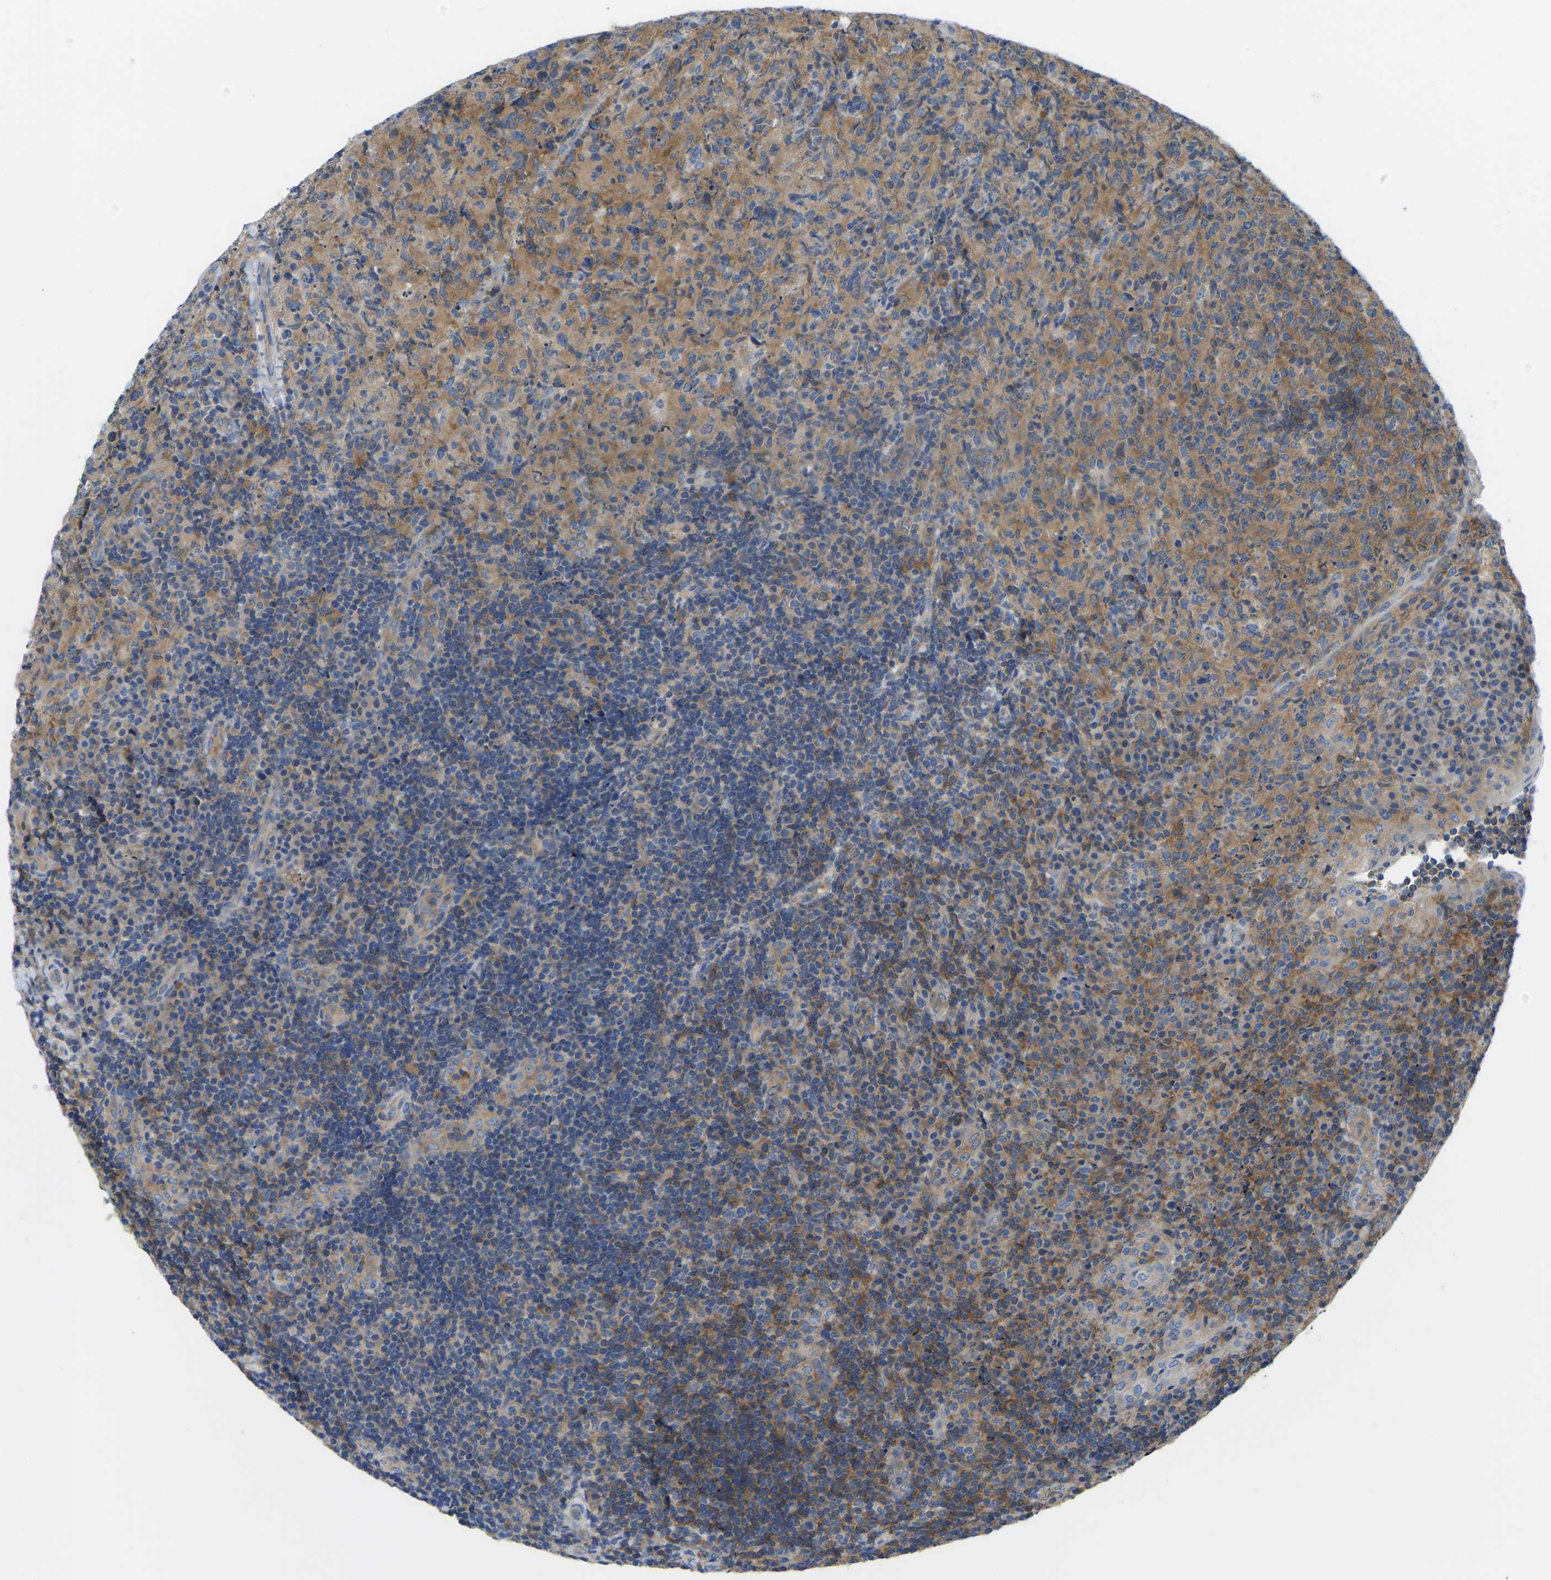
{"staining": {"intensity": "moderate", "quantity": ">75%", "location": "cytoplasmic/membranous"}, "tissue": "lymphoma", "cell_type": "Tumor cells", "image_type": "cancer", "snomed": [{"axis": "morphology", "description": "Malignant lymphoma, non-Hodgkin's type, High grade"}, {"axis": "topography", "description": "Tonsil"}], "caption": "This photomicrograph displays high-grade malignant lymphoma, non-Hodgkin's type stained with immunohistochemistry (IHC) to label a protein in brown. The cytoplasmic/membranous of tumor cells show moderate positivity for the protein. Nuclei are counter-stained blue.", "gene": "PPP3CA", "patient": {"sex": "female", "age": 36}}